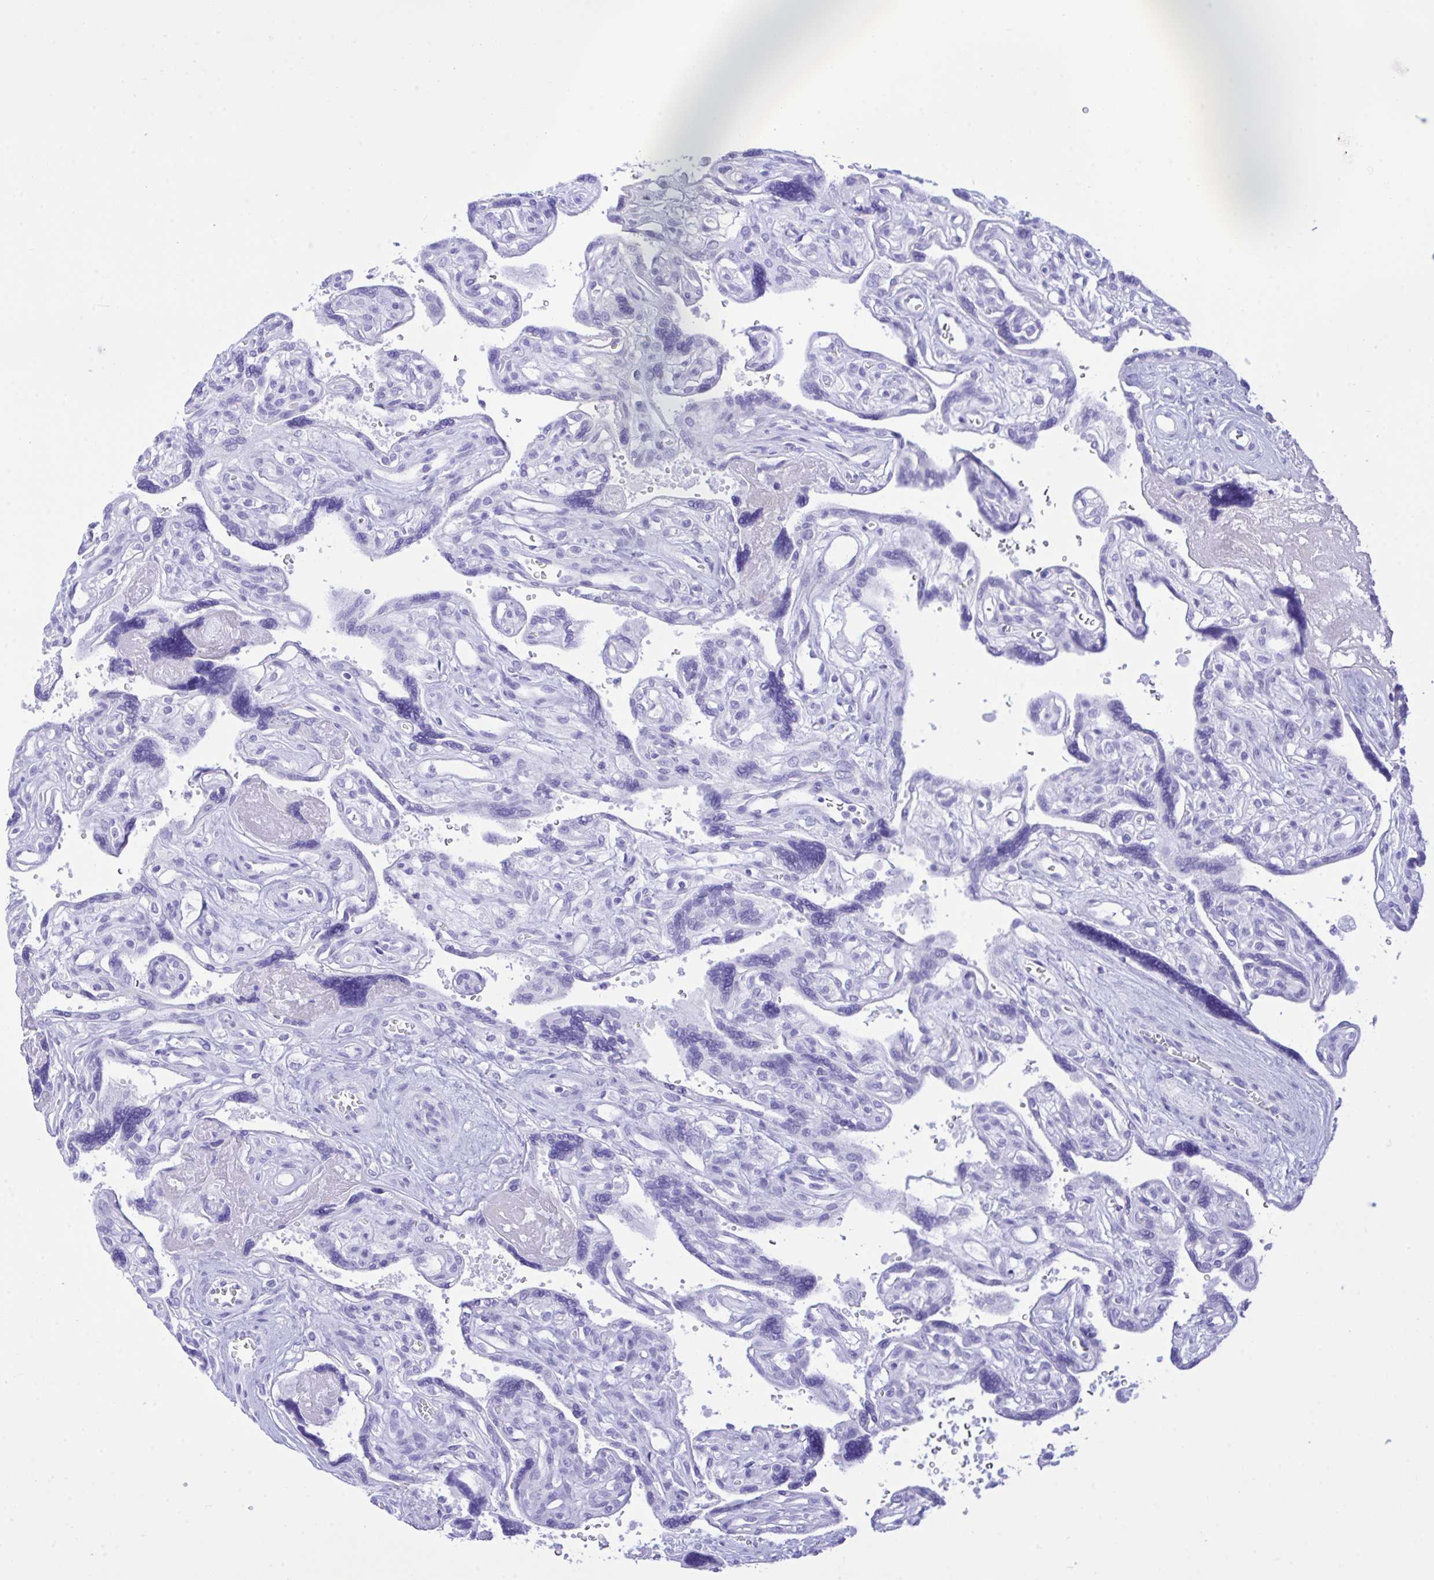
{"staining": {"intensity": "negative", "quantity": "none", "location": "none"}, "tissue": "placenta", "cell_type": "Trophoblastic cells", "image_type": "normal", "snomed": [{"axis": "morphology", "description": "Normal tissue, NOS"}, {"axis": "topography", "description": "Placenta"}], "caption": "The image exhibits no significant expression in trophoblastic cells of placenta.", "gene": "SELENOV", "patient": {"sex": "female", "age": 39}}